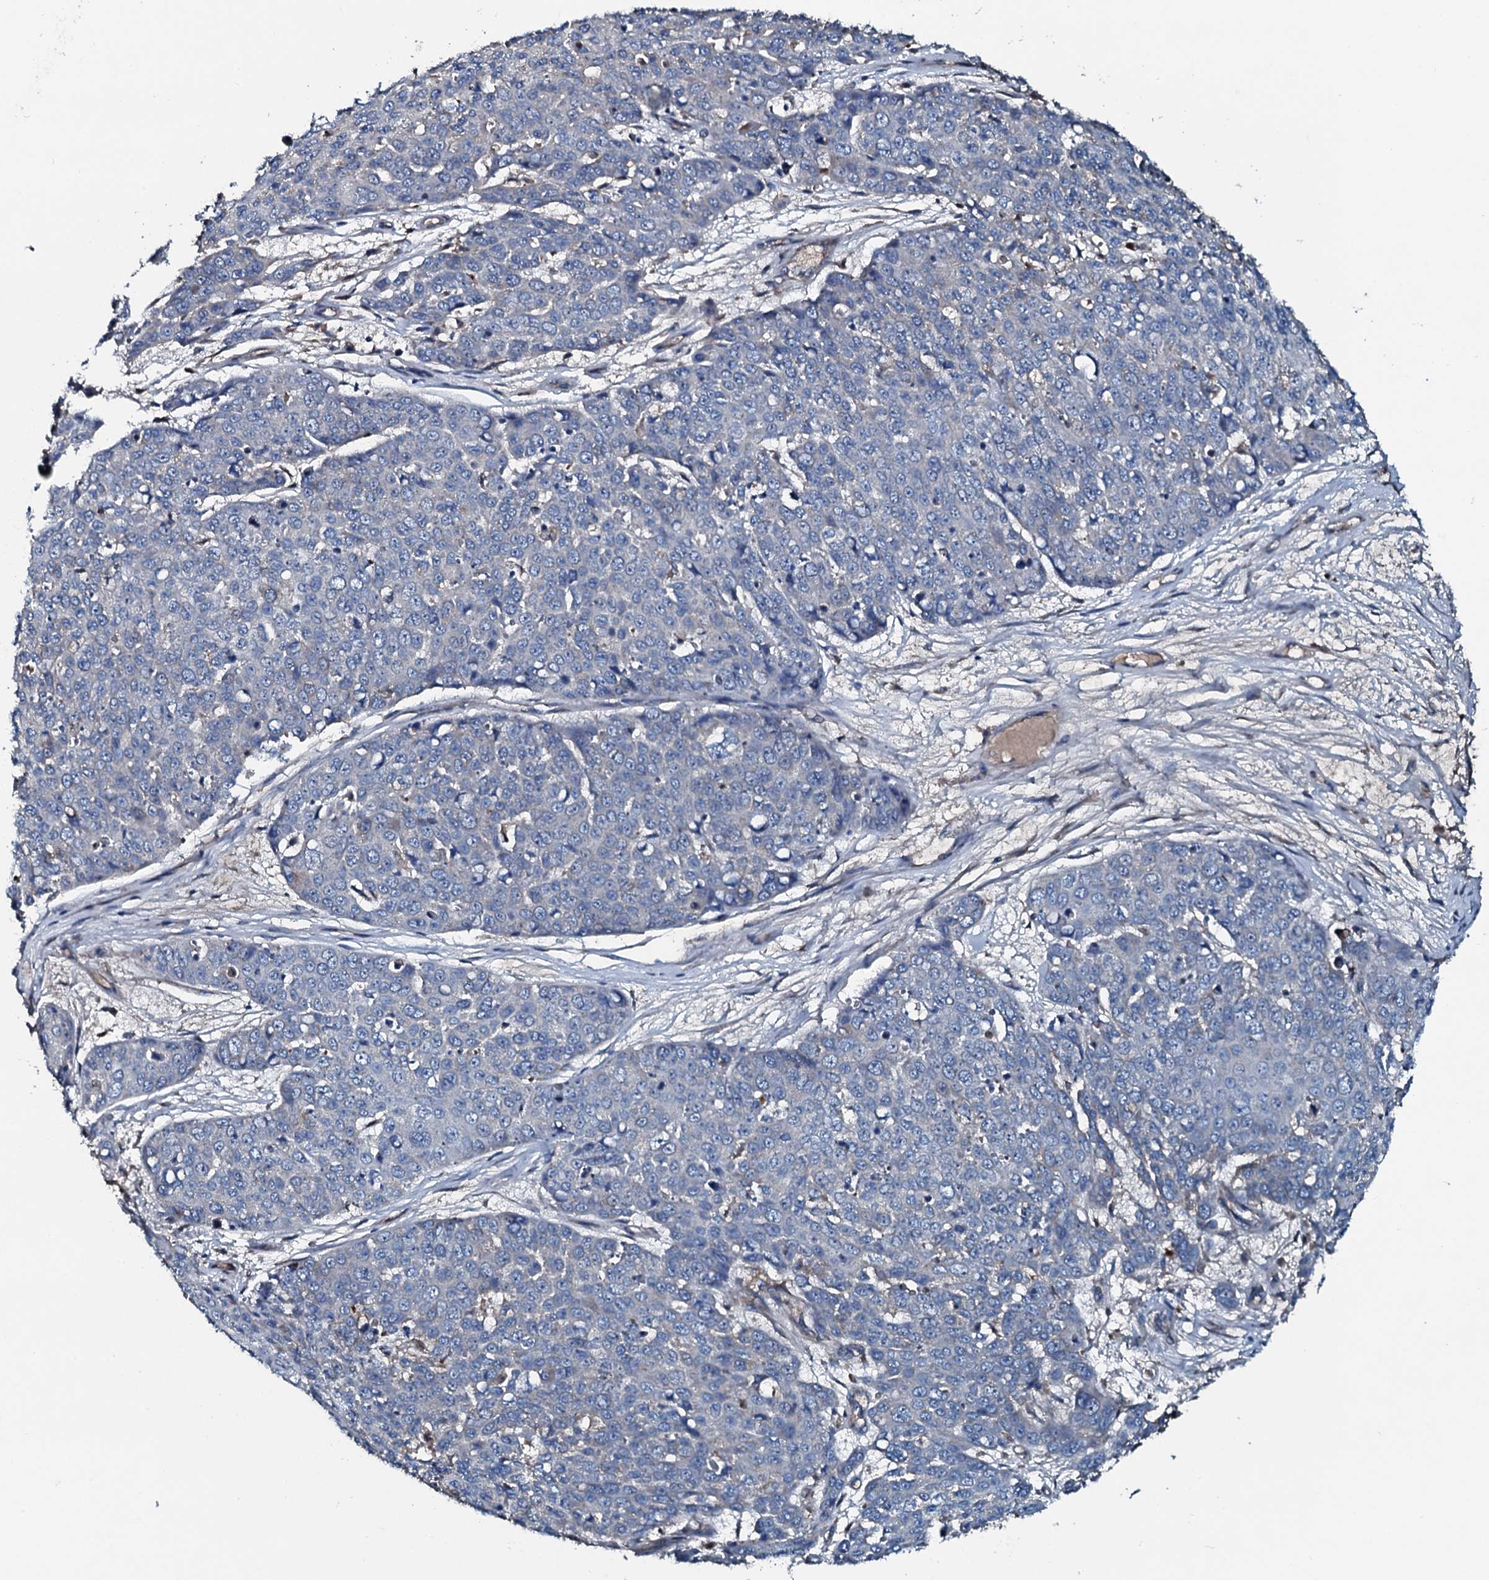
{"staining": {"intensity": "negative", "quantity": "none", "location": "none"}, "tissue": "skin cancer", "cell_type": "Tumor cells", "image_type": "cancer", "snomed": [{"axis": "morphology", "description": "Squamous cell carcinoma, NOS"}, {"axis": "topography", "description": "Skin"}], "caption": "This is an immunohistochemistry histopathology image of human skin squamous cell carcinoma. There is no expression in tumor cells.", "gene": "ACSS3", "patient": {"sex": "male", "age": 71}}